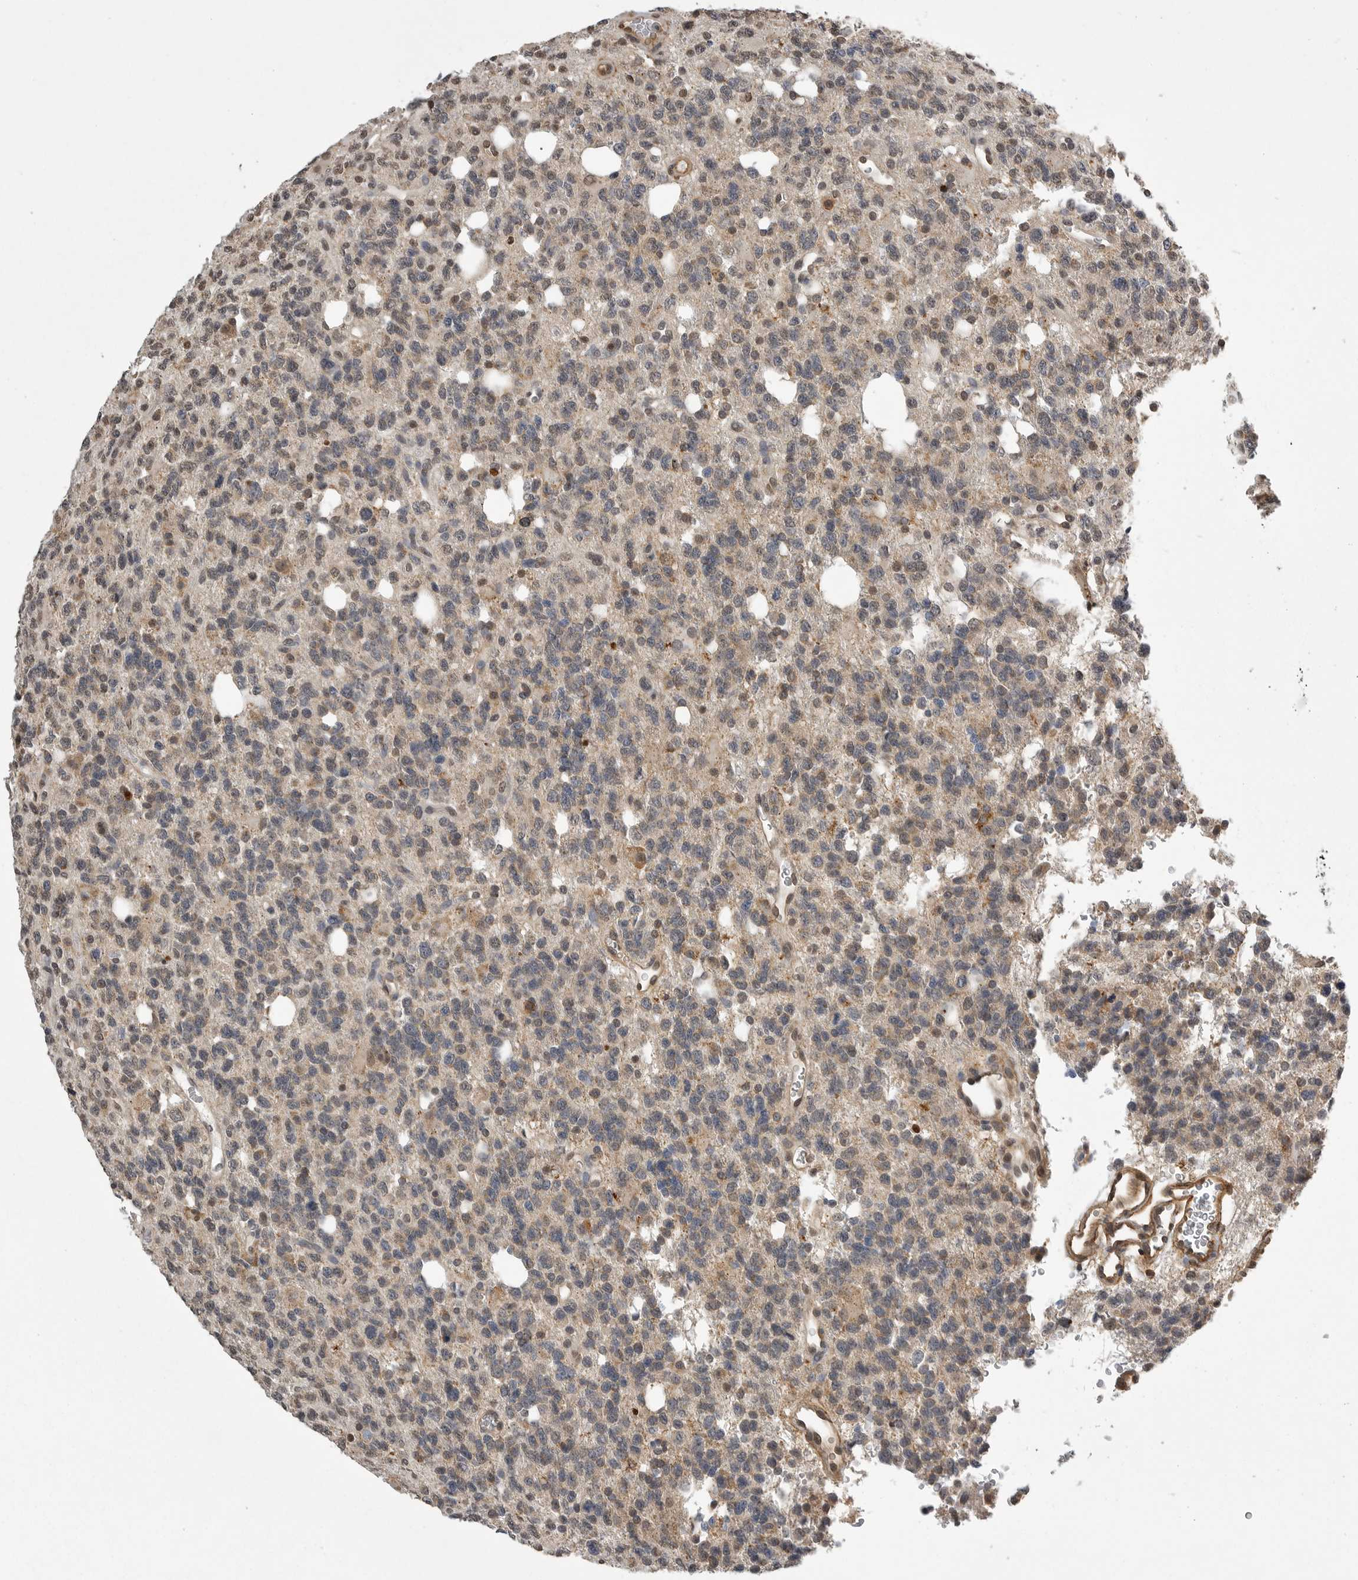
{"staining": {"intensity": "weak", "quantity": "25%-75%", "location": "cytoplasmic/membranous"}, "tissue": "glioma", "cell_type": "Tumor cells", "image_type": "cancer", "snomed": [{"axis": "morphology", "description": "Glioma, malignant, High grade"}, {"axis": "topography", "description": "Brain"}], "caption": "This micrograph shows immunohistochemistry staining of human malignant high-grade glioma, with low weak cytoplasmic/membranous positivity in approximately 25%-75% of tumor cells.", "gene": "NECTIN1", "patient": {"sex": "female", "age": 62}}